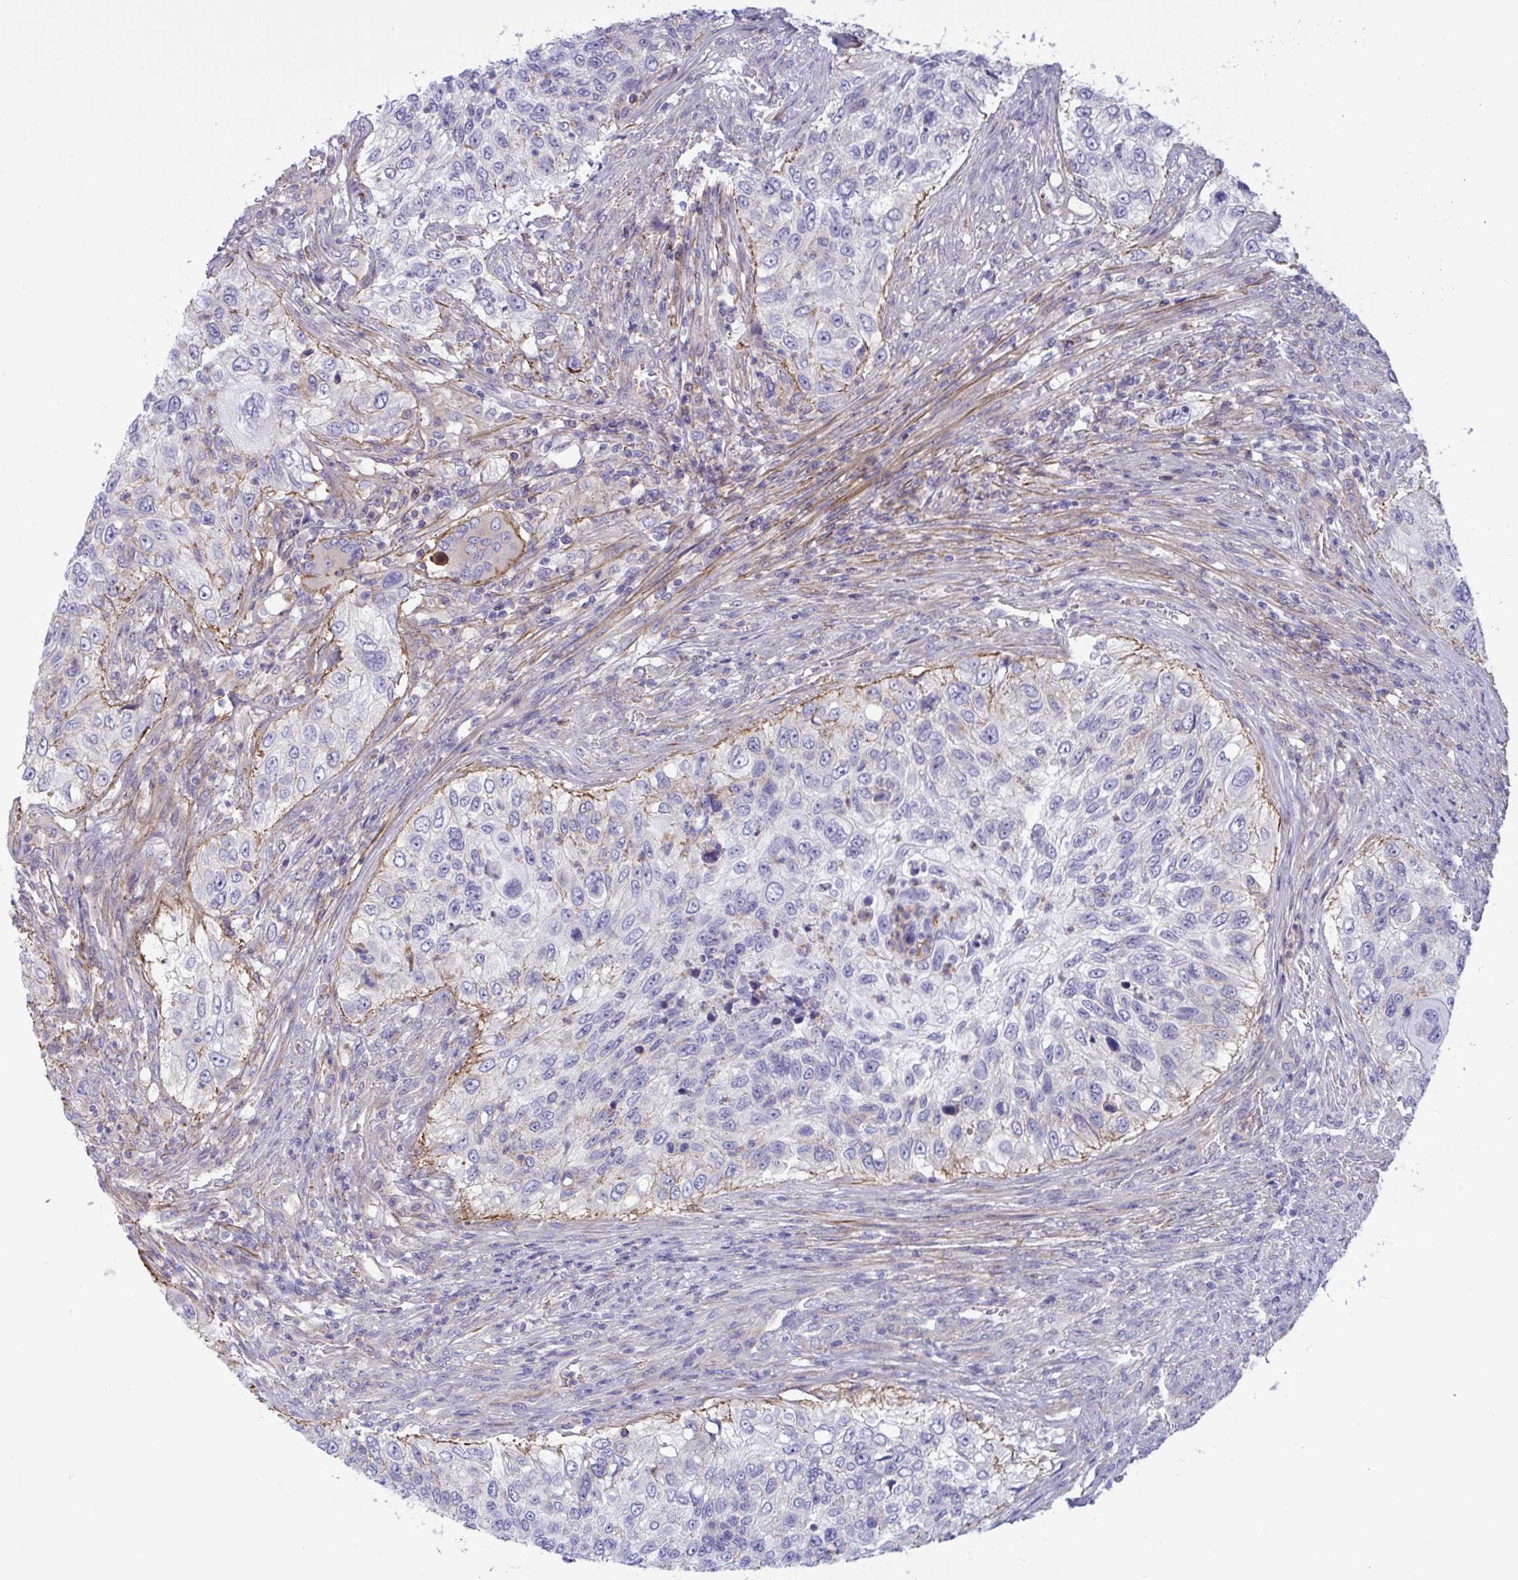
{"staining": {"intensity": "negative", "quantity": "none", "location": "none"}, "tissue": "urothelial cancer", "cell_type": "Tumor cells", "image_type": "cancer", "snomed": [{"axis": "morphology", "description": "Urothelial carcinoma, High grade"}, {"axis": "topography", "description": "Urinary bladder"}], "caption": "There is no significant positivity in tumor cells of urothelial cancer.", "gene": "OXLD1", "patient": {"sex": "female", "age": 60}}